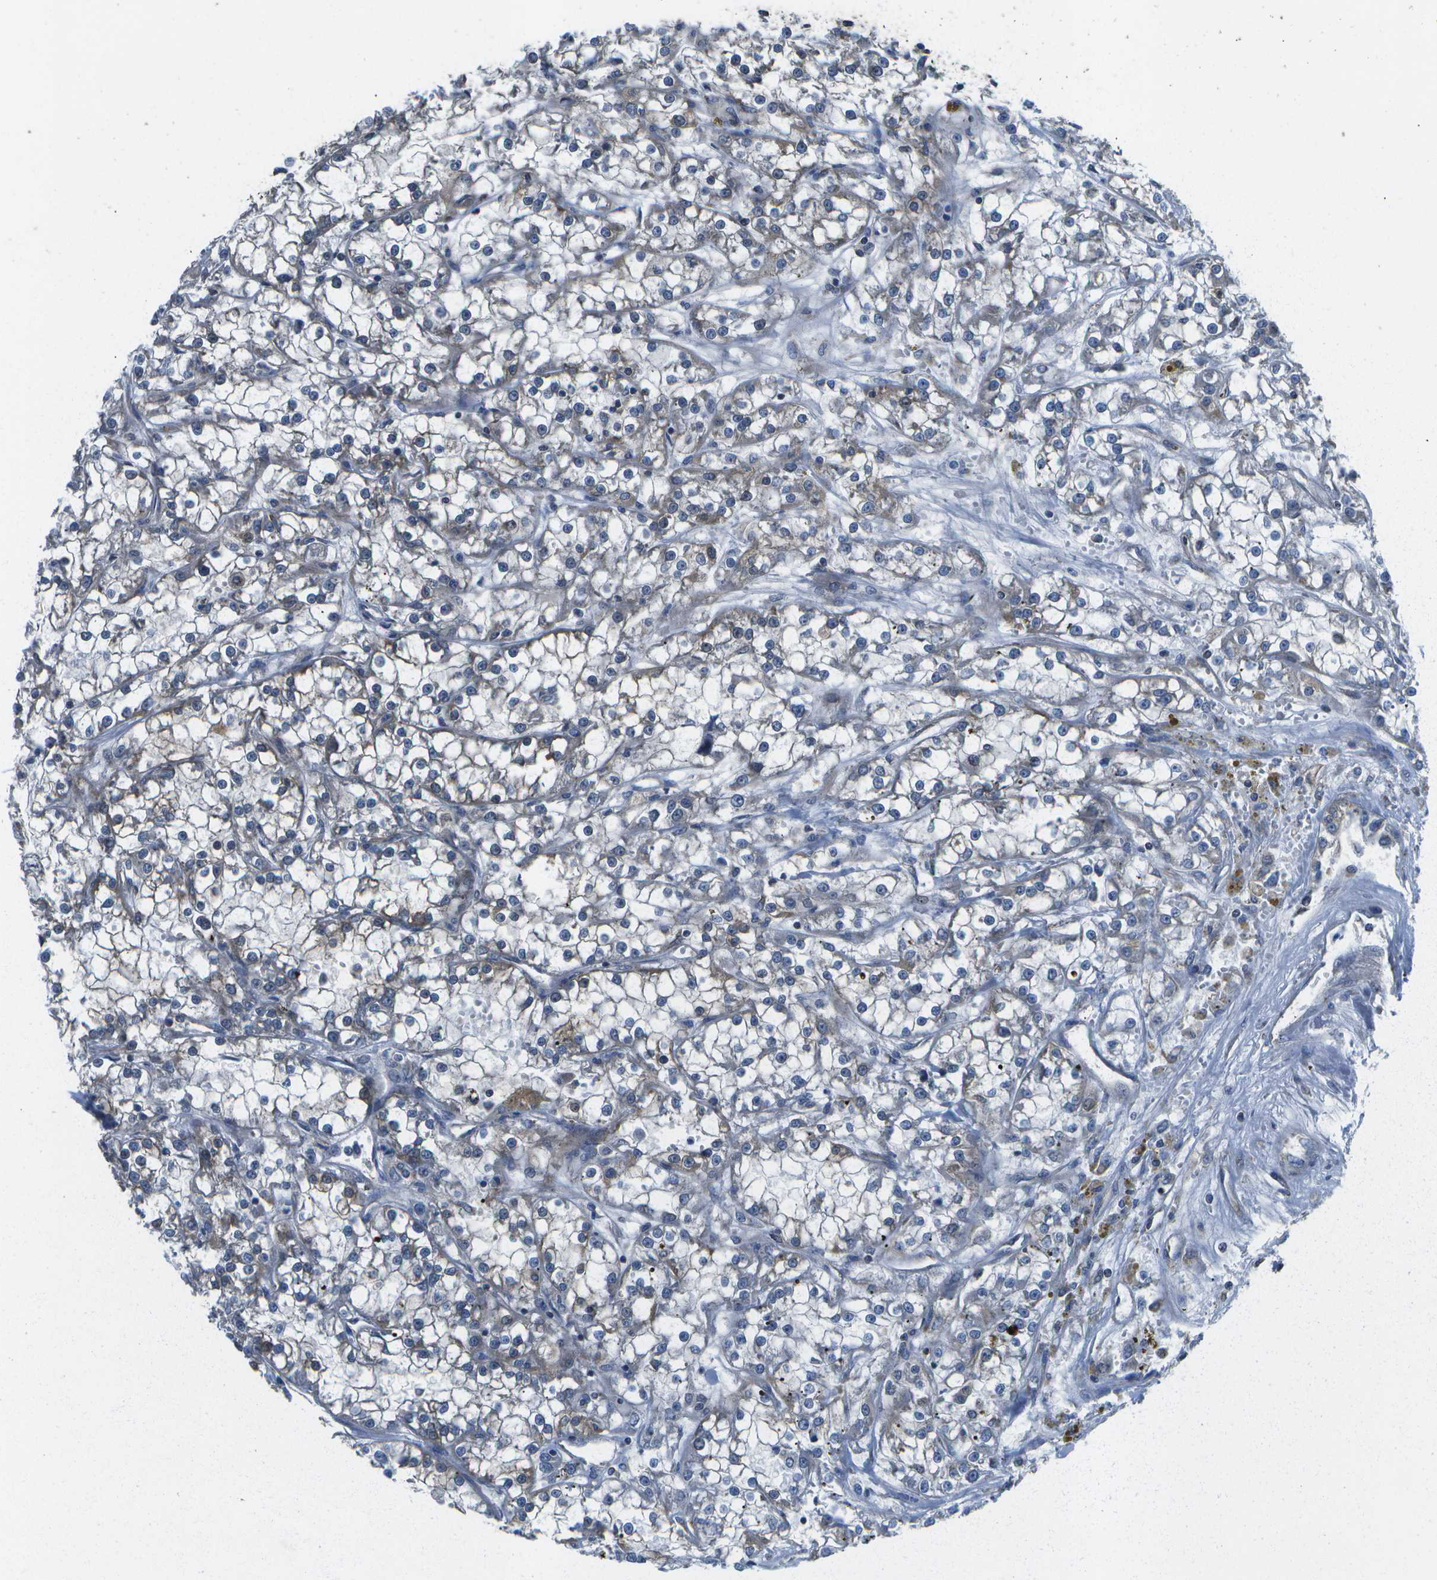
{"staining": {"intensity": "weak", "quantity": "<25%", "location": "cytoplasmic/membranous"}, "tissue": "renal cancer", "cell_type": "Tumor cells", "image_type": "cancer", "snomed": [{"axis": "morphology", "description": "Adenocarcinoma, NOS"}, {"axis": "topography", "description": "Kidney"}], "caption": "There is no significant positivity in tumor cells of adenocarcinoma (renal). Brightfield microscopy of IHC stained with DAB (brown) and hematoxylin (blue), captured at high magnification.", "gene": "MVK", "patient": {"sex": "female", "age": 52}}